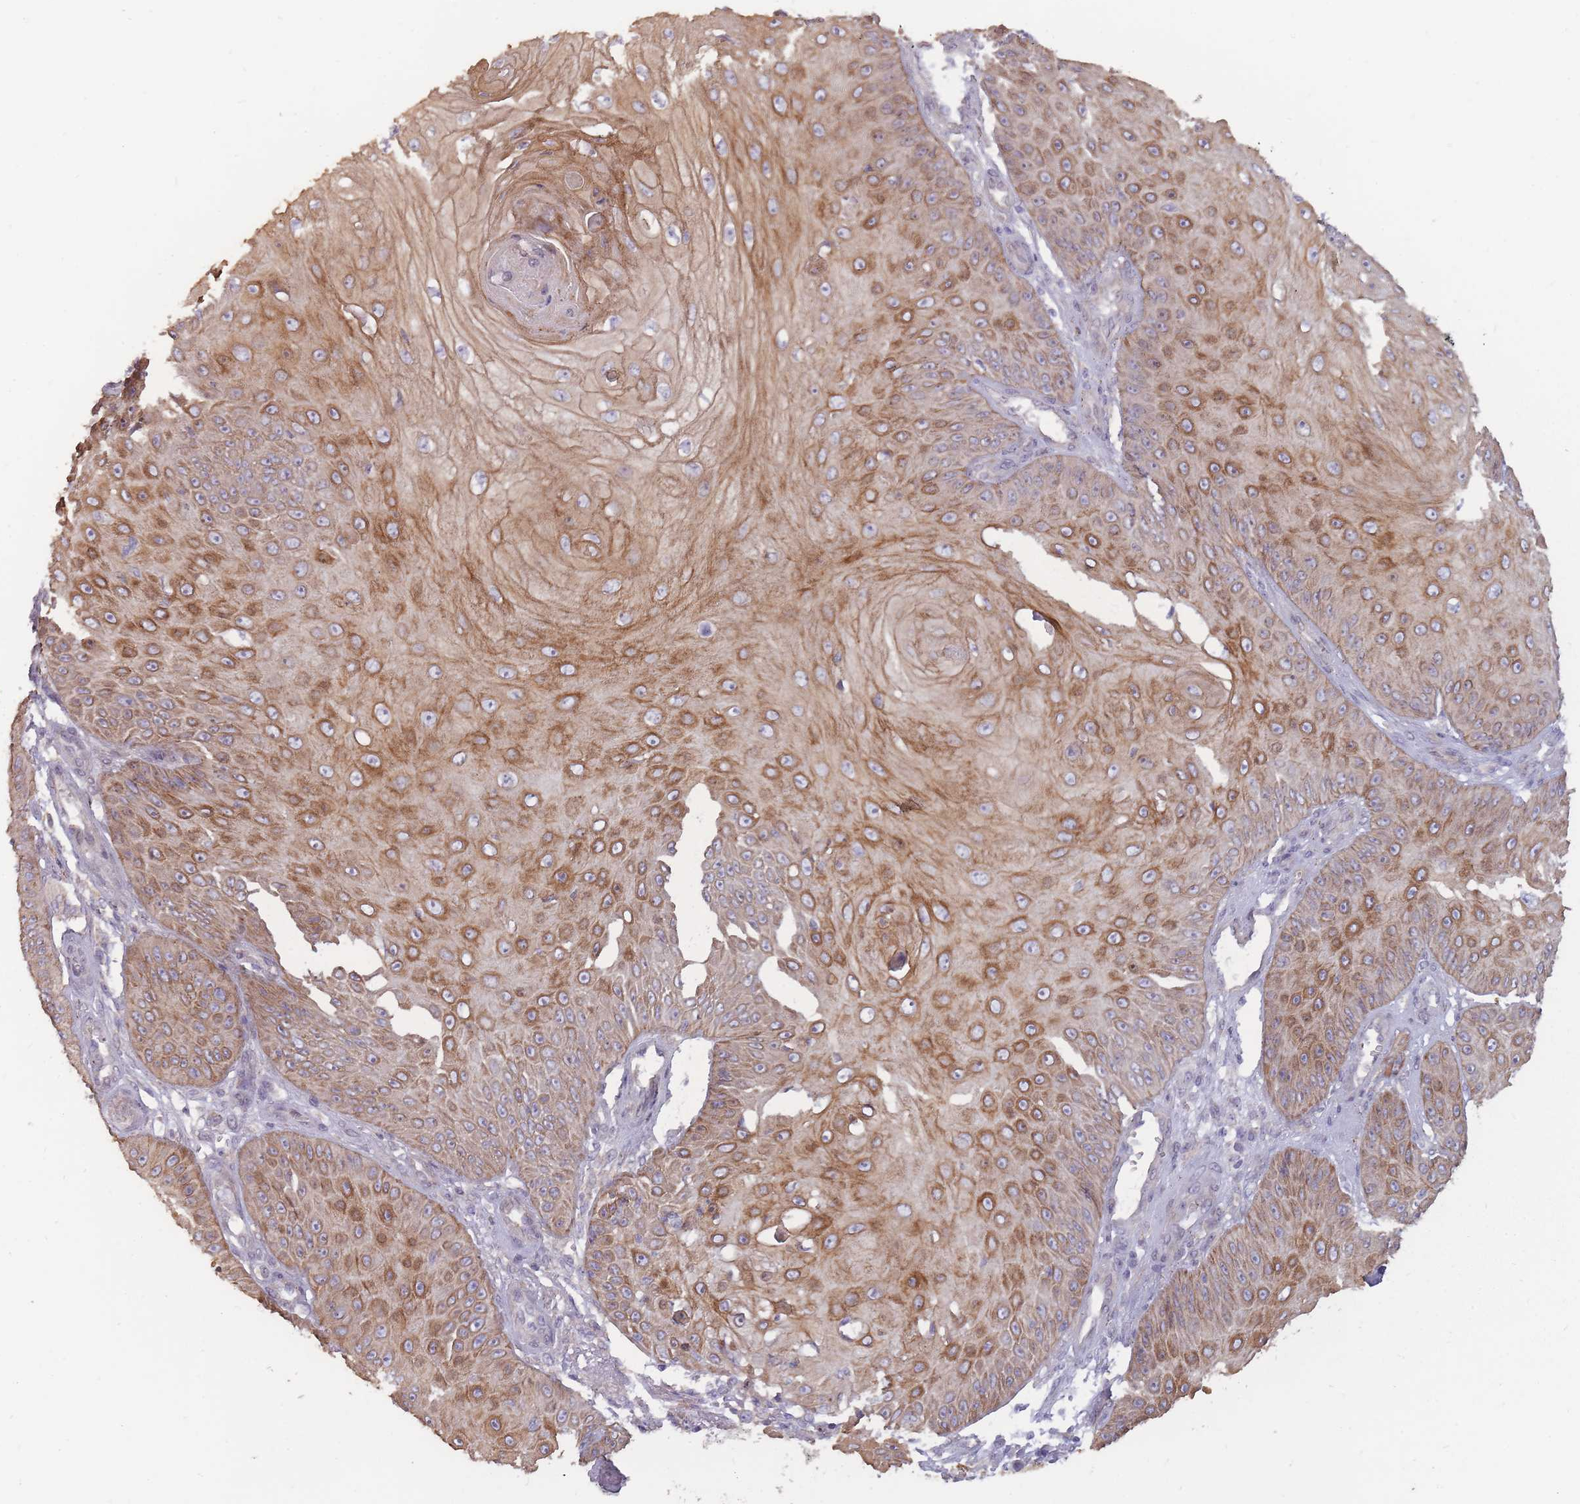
{"staining": {"intensity": "moderate", "quantity": ">75%", "location": "cytoplasmic/membranous"}, "tissue": "skin cancer", "cell_type": "Tumor cells", "image_type": "cancer", "snomed": [{"axis": "morphology", "description": "Squamous cell carcinoma, NOS"}, {"axis": "topography", "description": "Skin"}], "caption": "DAB (3,3'-diaminobenzidine) immunohistochemical staining of skin cancer exhibits moderate cytoplasmic/membranous protein expression in about >75% of tumor cells. (Brightfield microscopy of DAB IHC at high magnification).", "gene": "TET3", "patient": {"sex": "male", "age": 70}}